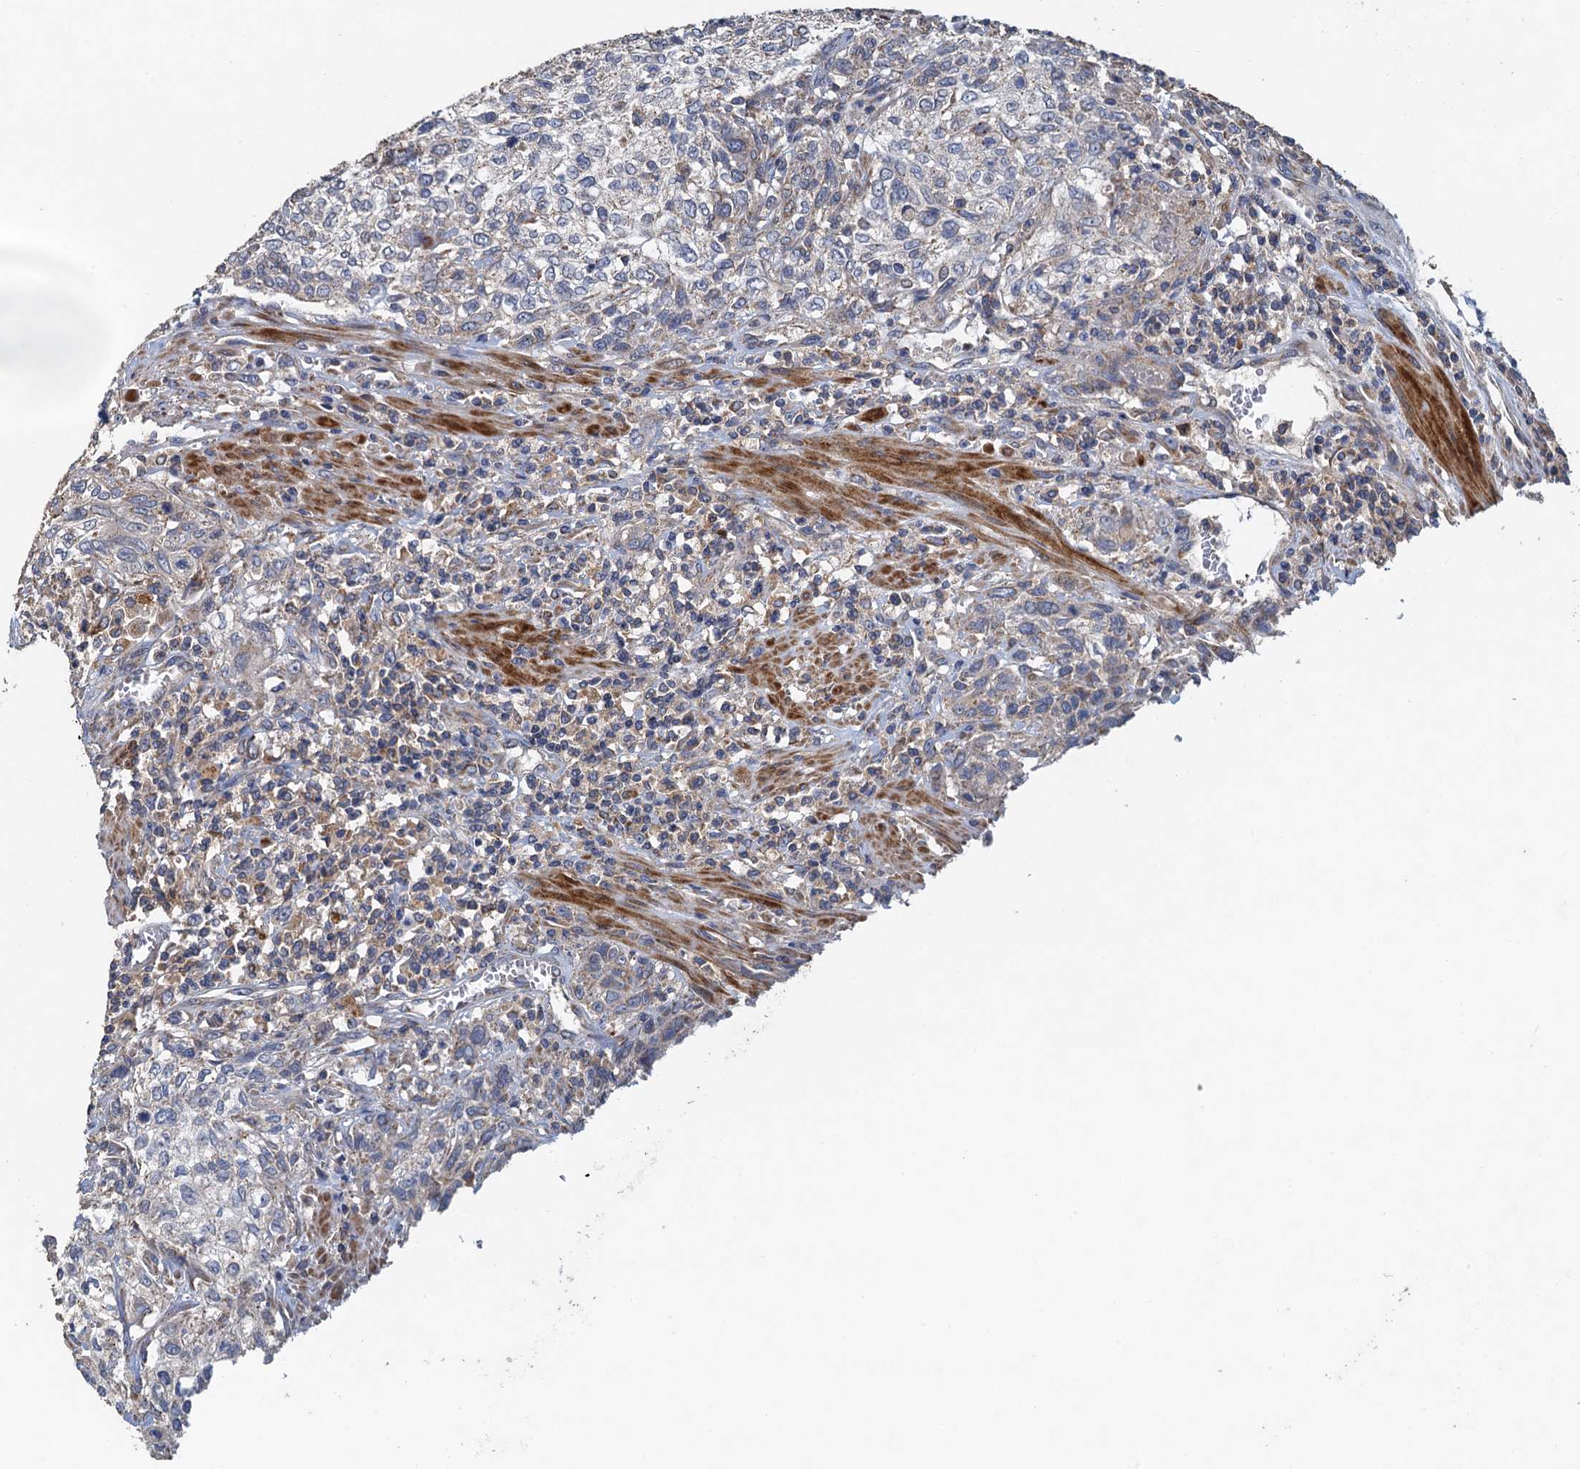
{"staining": {"intensity": "negative", "quantity": "none", "location": "none"}, "tissue": "urothelial cancer", "cell_type": "Tumor cells", "image_type": "cancer", "snomed": [{"axis": "morphology", "description": "Normal tissue, NOS"}, {"axis": "morphology", "description": "Urothelial carcinoma, NOS"}, {"axis": "topography", "description": "Urinary bladder"}, {"axis": "topography", "description": "Peripheral nerve tissue"}], "caption": "IHC micrograph of neoplastic tissue: urothelial cancer stained with DAB (3,3'-diaminobenzidine) reveals no significant protein expression in tumor cells.", "gene": "BCS1L", "patient": {"sex": "male", "age": 35}}